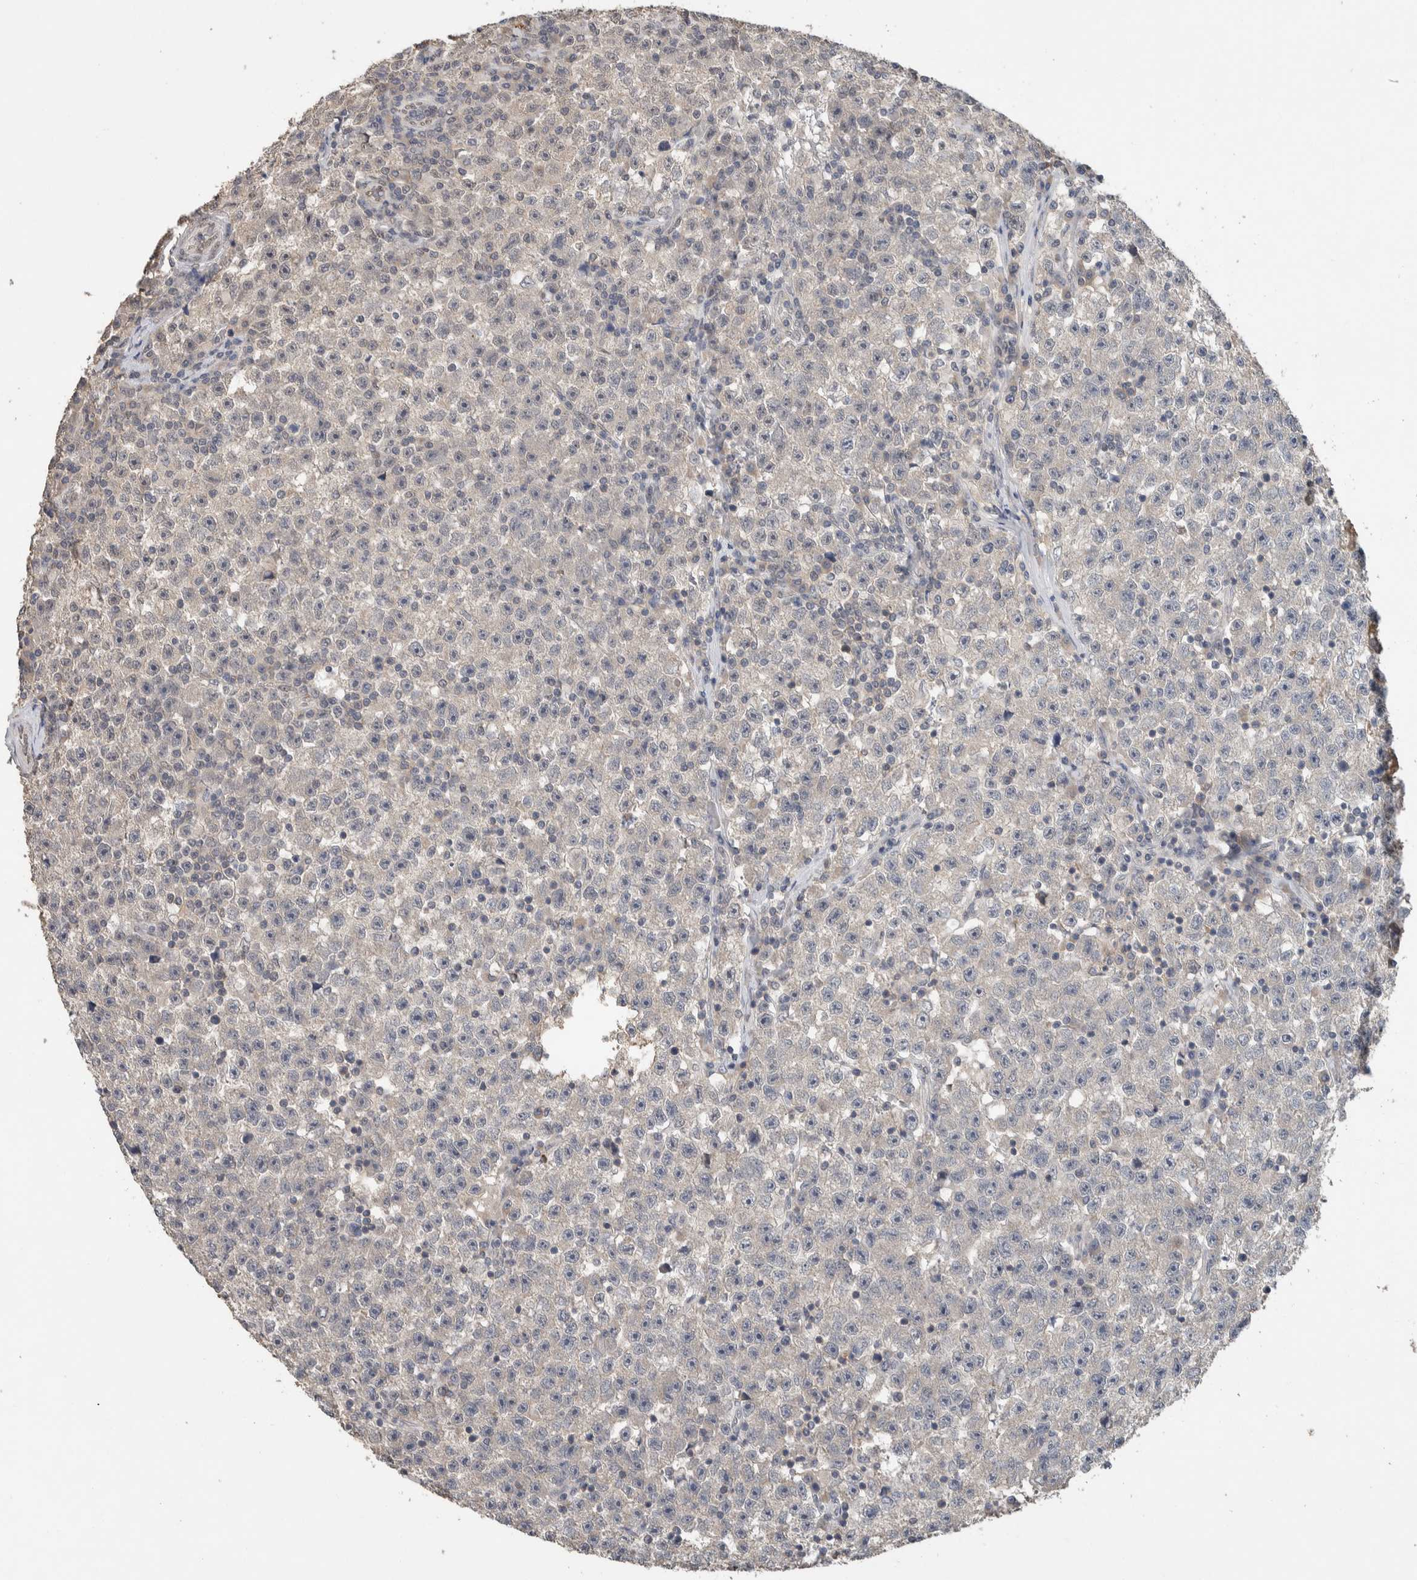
{"staining": {"intensity": "negative", "quantity": "none", "location": "none"}, "tissue": "testis cancer", "cell_type": "Tumor cells", "image_type": "cancer", "snomed": [{"axis": "morphology", "description": "Seminoma, NOS"}, {"axis": "topography", "description": "Testis"}], "caption": "This is an immunohistochemistry image of testis cancer (seminoma). There is no staining in tumor cells.", "gene": "CYSRT1", "patient": {"sex": "male", "age": 22}}